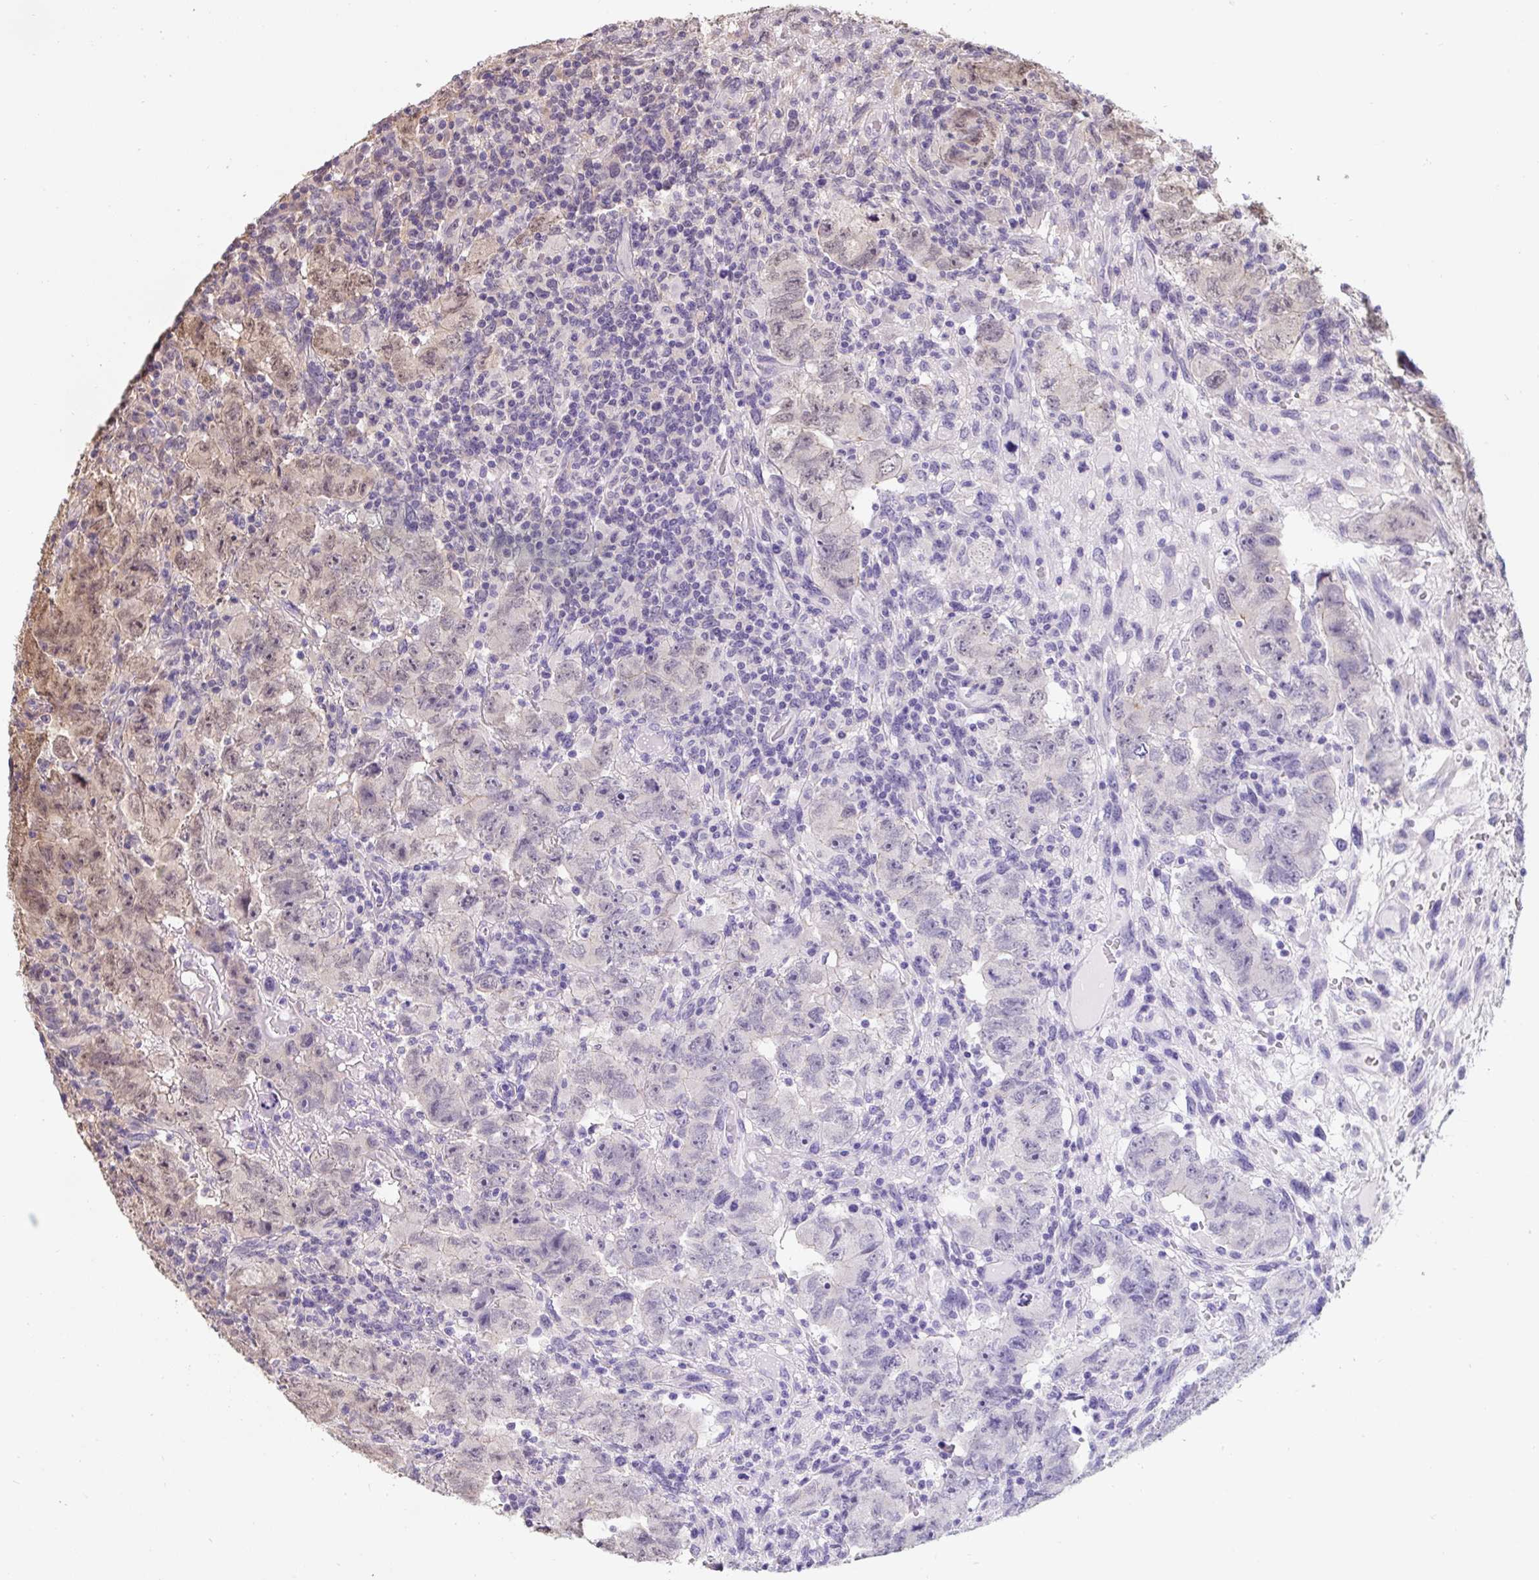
{"staining": {"intensity": "moderate", "quantity": "<25%", "location": "cytoplasmic/membranous,nuclear"}, "tissue": "testis cancer", "cell_type": "Tumor cells", "image_type": "cancer", "snomed": [{"axis": "morphology", "description": "Carcinoma, Embryonal, NOS"}, {"axis": "topography", "description": "Testis"}], "caption": "Immunohistochemical staining of human testis cancer (embryonal carcinoma) displays low levels of moderate cytoplasmic/membranous and nuclear positivity in about <25% of tumor cells.", "gene": "ST13", "patient": {"sex": "male", "age": 24}}